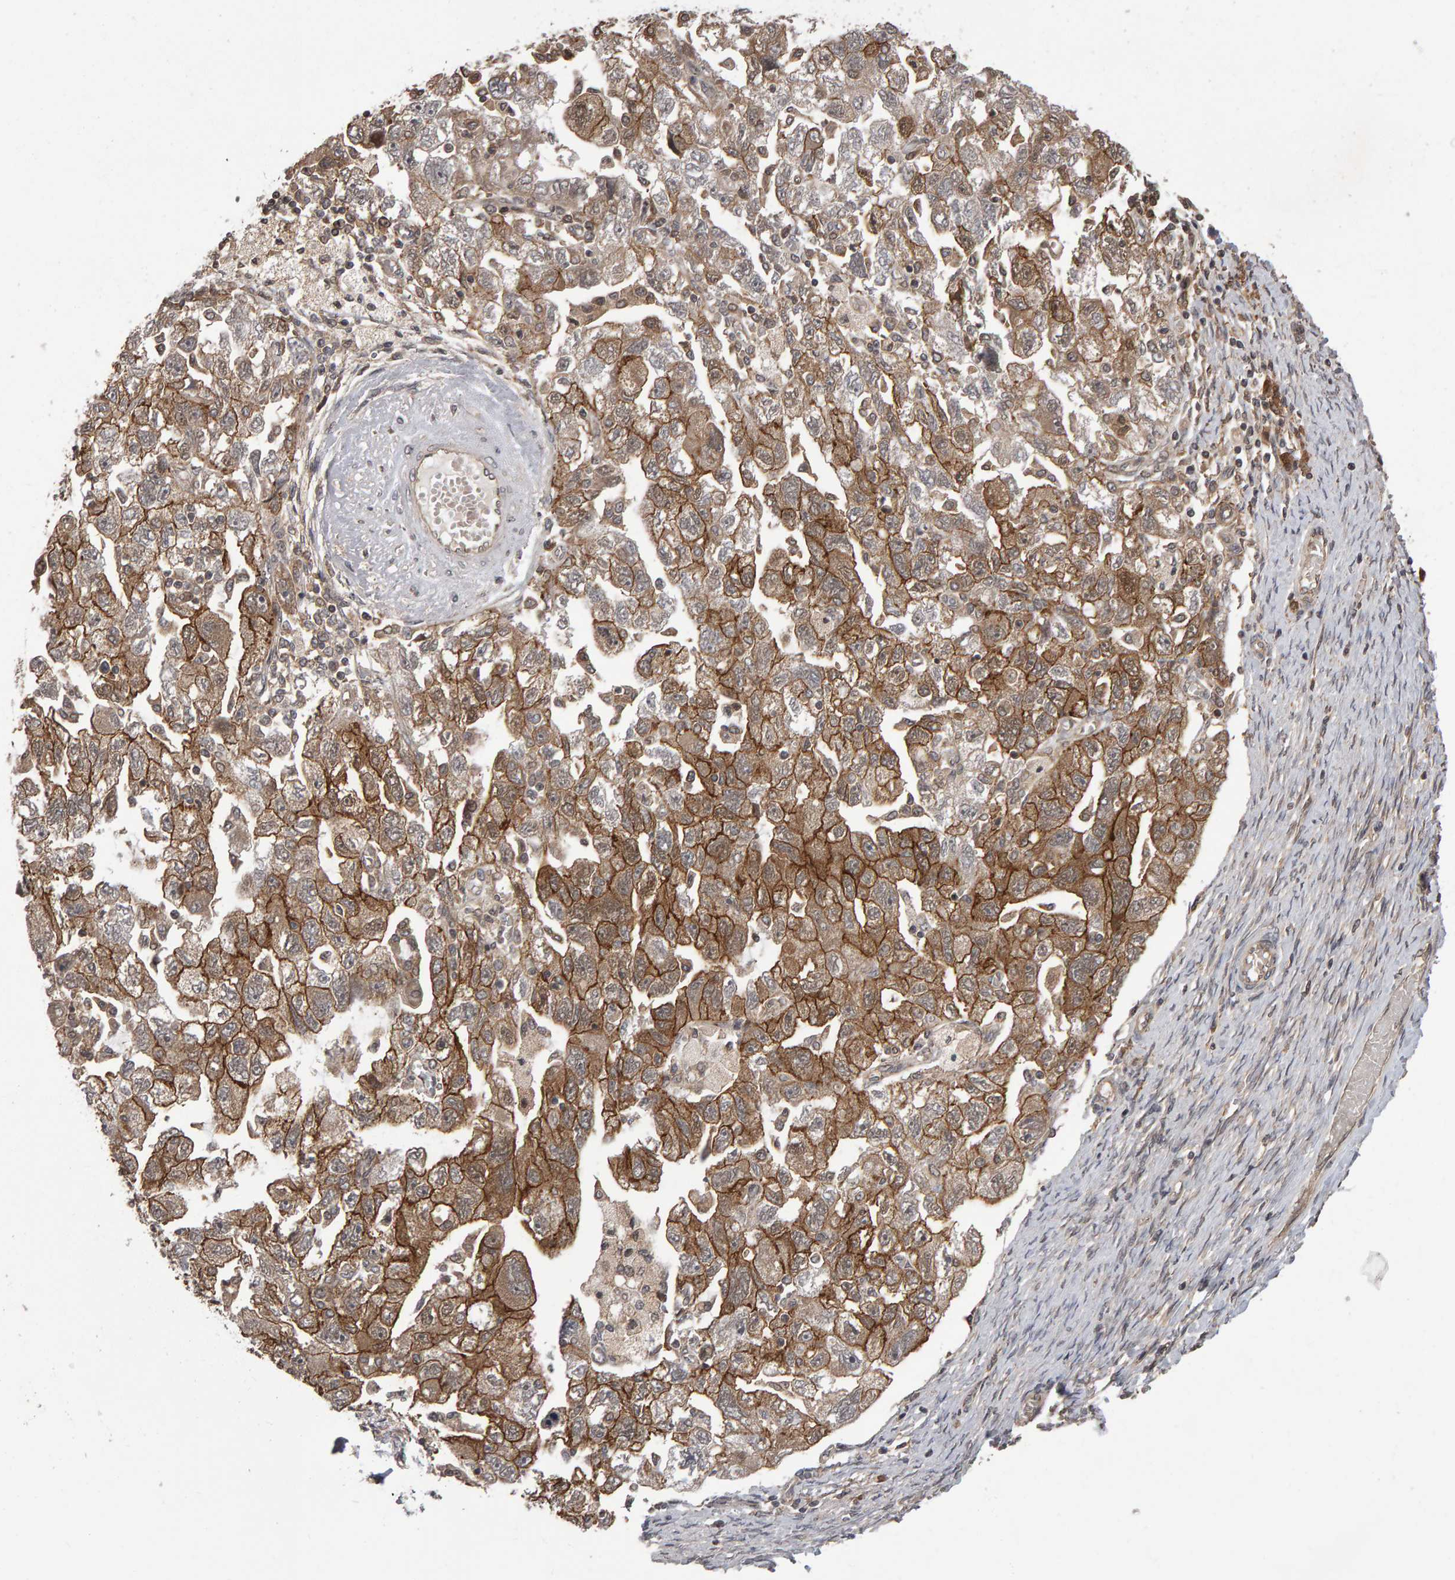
{"staining": {"intensity": "moderate", "quantity": ">75%", "location": "cytoplasmic/membranous"}, "tissue": "ovarian cancer", "cell_type": "Tumor cells", "image_type": "cancer", "snomed": [{"axis": "morphology", "description": "Carcinoma, NOS"}, {"axis": "morphology", "description": "Cystadenocarcinoma, serous, NOS"}, {"axis": "topography", "description": "Ovary"}], "caption": "Human ovarian carcinoma stained with a brown dye demonstrates moderate cytoplasmic/membranous positive staining in approximately >75% of tumor cells.", "gene": "SCRIB", "patient": {"sex": "female", "age": 69}}